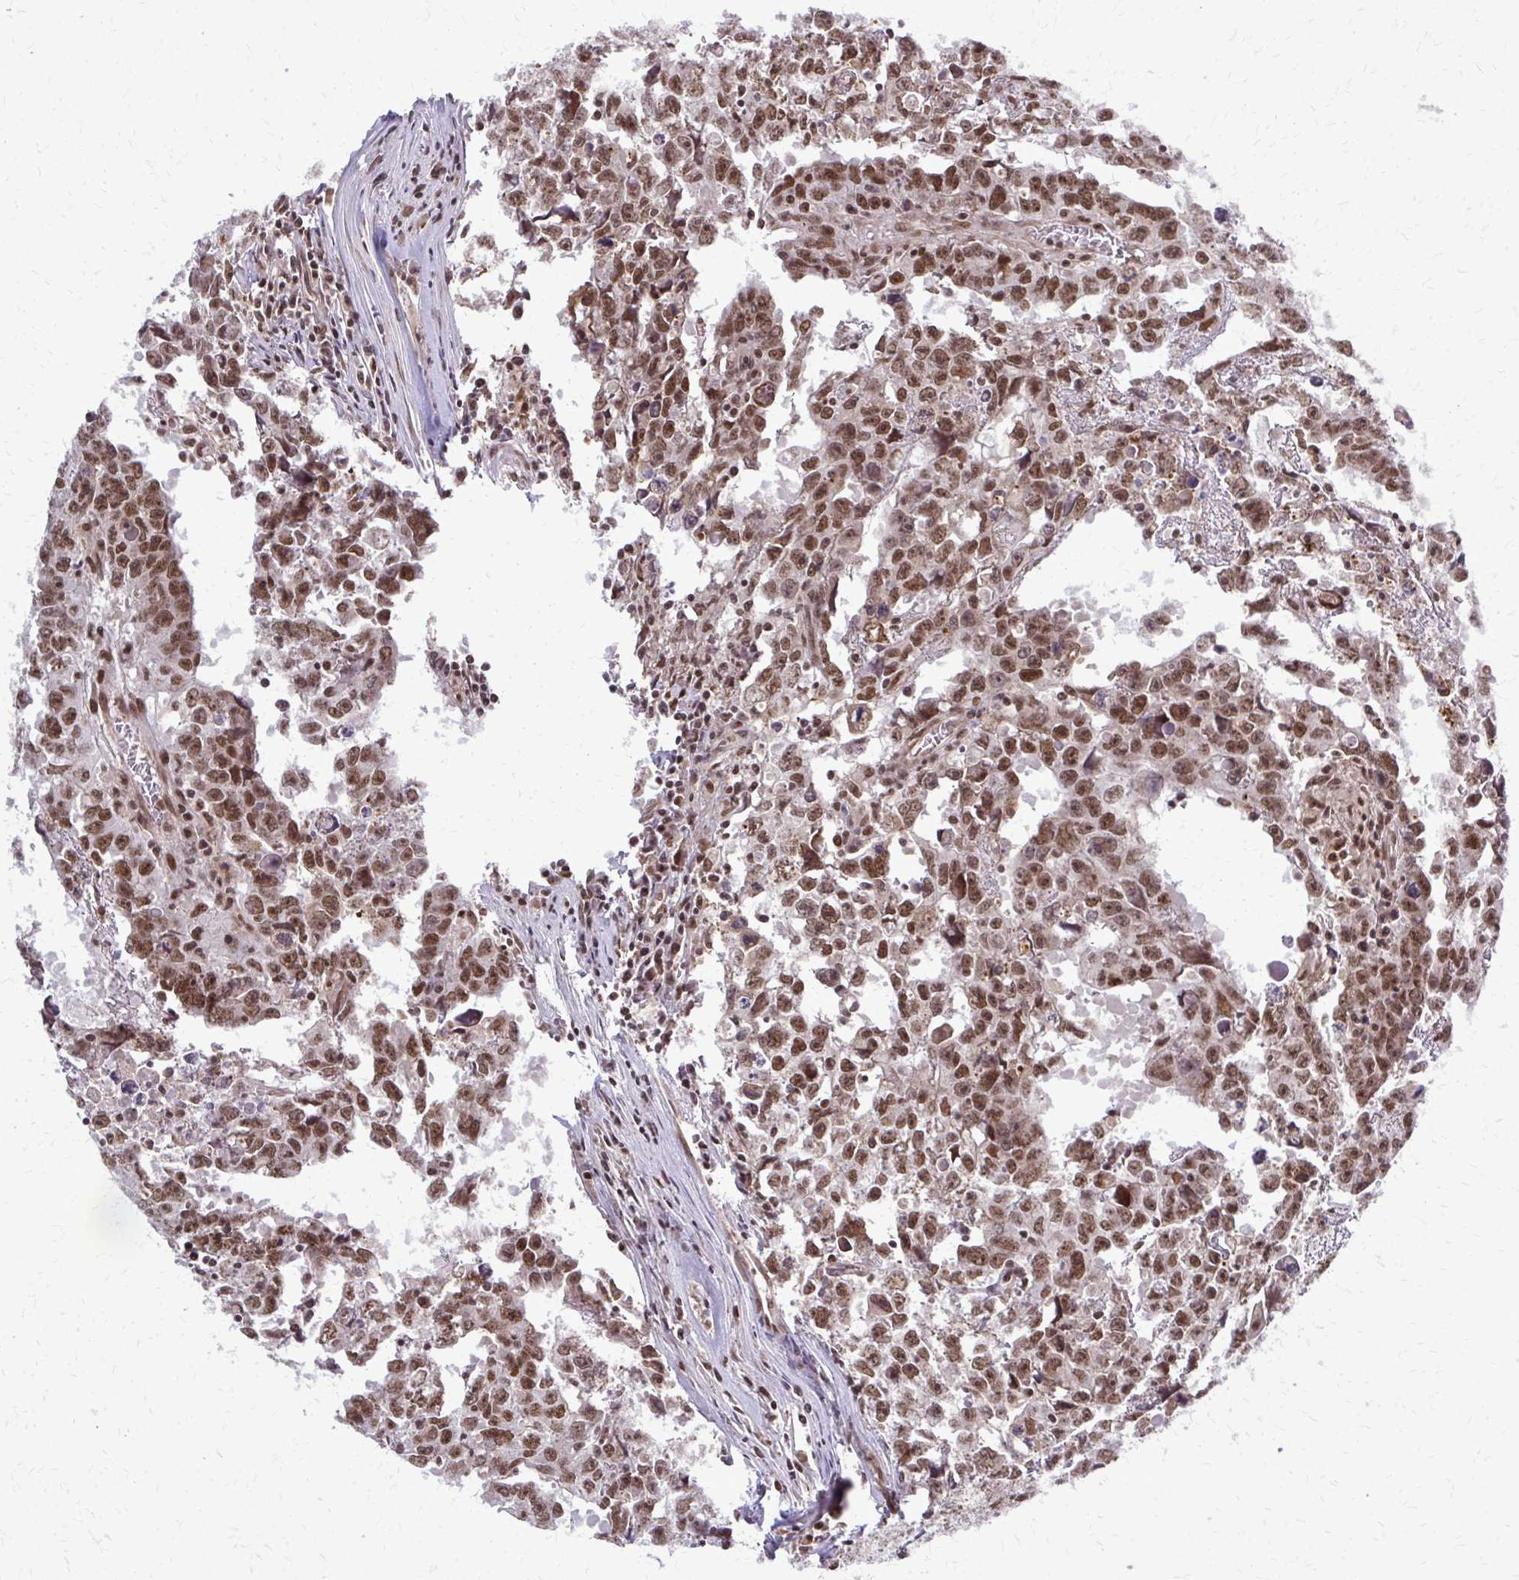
{"staining": {"intensity": "moderate", "quantity": ">75%", "location": "nuclear"}, "tissue": "testis cancer", "cell_type": "Tumor cells", "image_type": "cancer", "snomed": [{"axis": "morphology", "description": "Carcinoma, Embryonal, NOS"}, {"axis": "topography", "description": "Testis"}], "caption": "IHC (DAB (3,3'-diaminobenzidine)) staining of embryonal carcinoma (testis) exhibits moderate nuclear protein positivity in about >75% of tumor cells.", "gene": "HDAC3", "patient": {"sex": "male", "age": 22}}